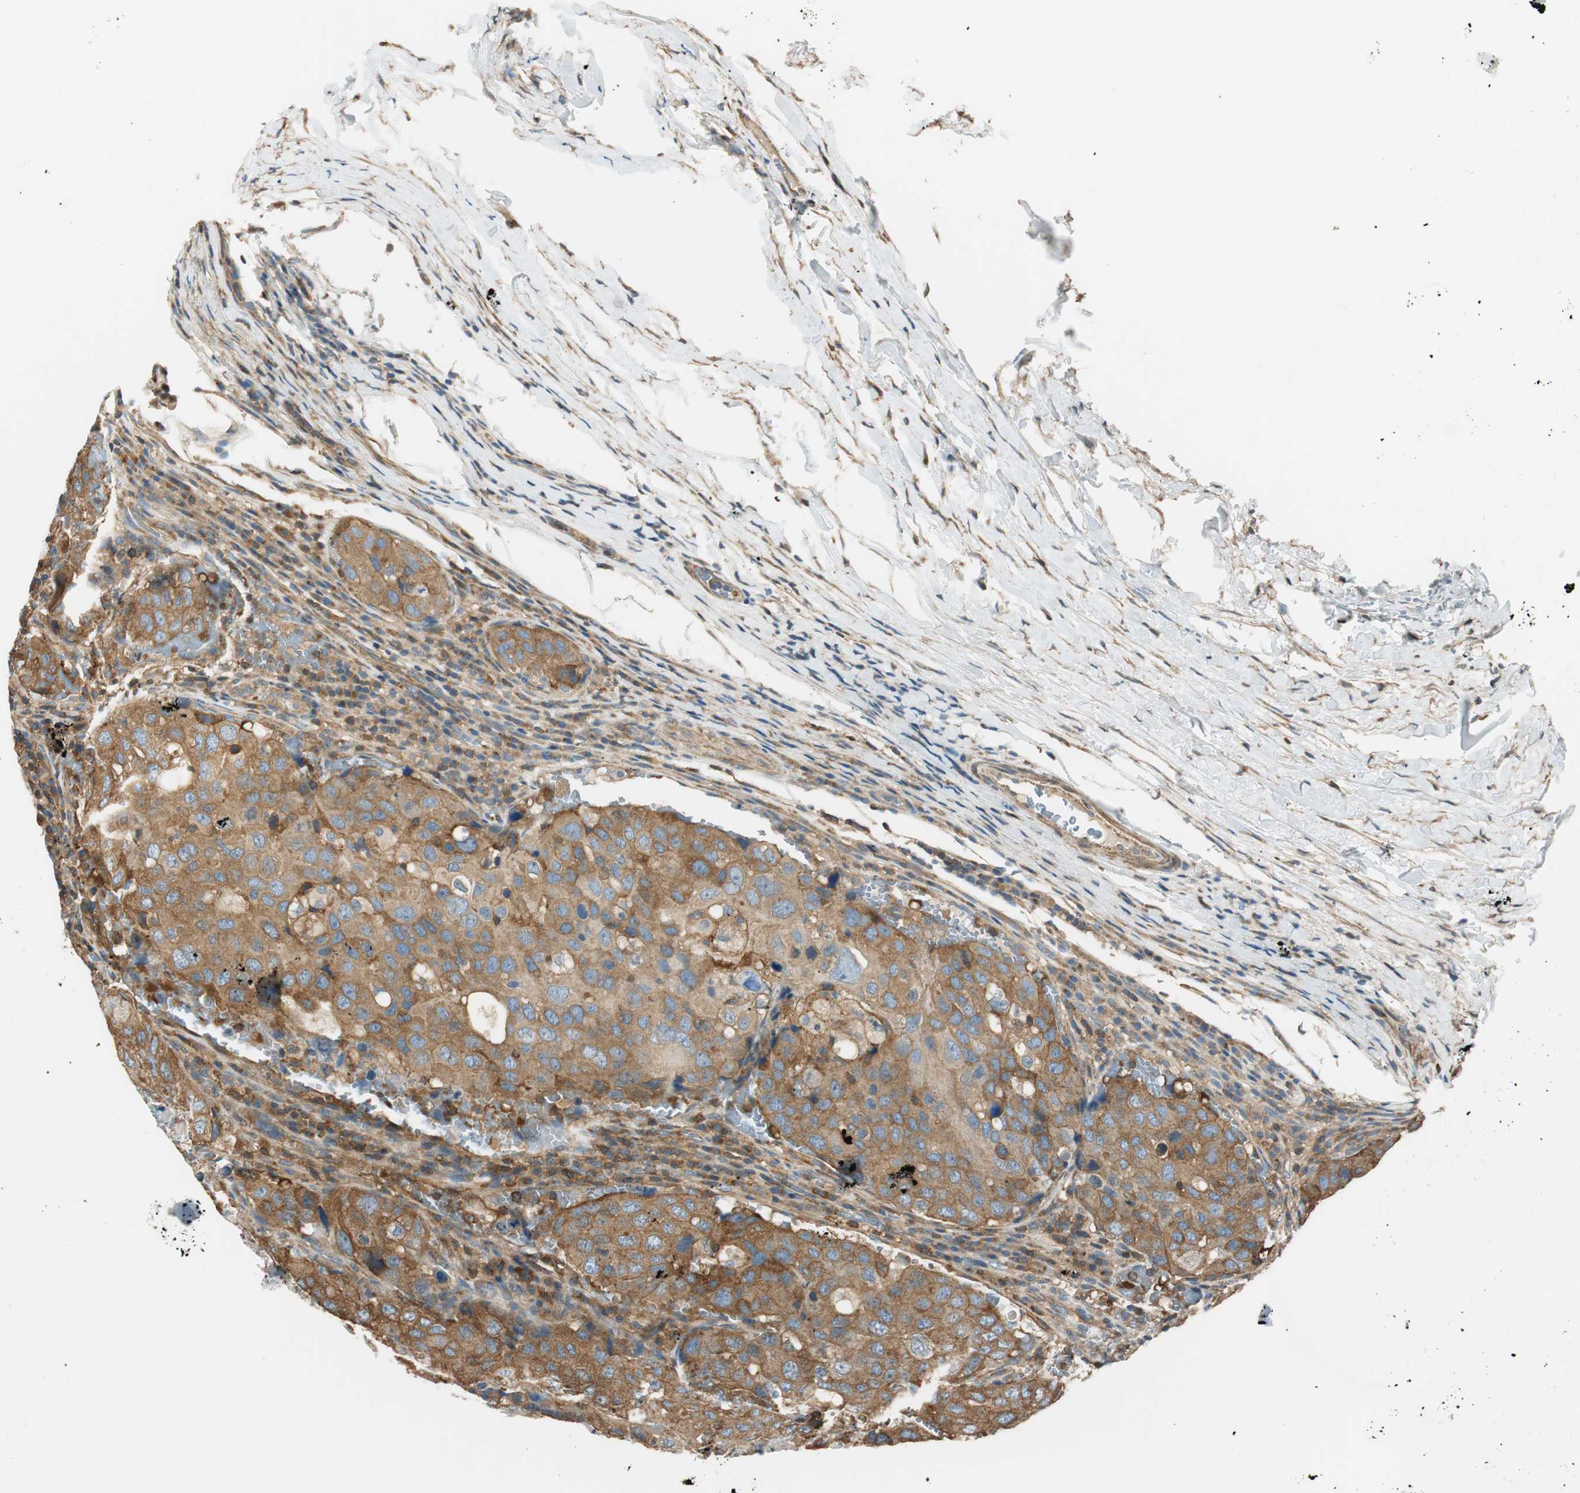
{"staining": {"intensity": "moderate", "quantity": ">75%", "location": "cytoplasmic/membranous"}, "tissue": "urothelial cancer", "cell_type": "Tumor cells", "image_type": "cancer", "snomed": [{"axis": "morphology", "description": "Urothelial carcinoma, High grade"}, {"axis": "topography", "description": "Lymph node"}, {"axis": "topography", "description": "Urinary bladder"}], "caption": "Immunohistochemistry (IHC) staining of urothelial carcinoma (high-grade), which exhibits medium levels of moderate cytoplasmic/membranous staining in approximately >75% of tumor cells indicating moderate cytoplasmic/membranous protein staining. The staining was performed using DAB (3,3'-diaminobenzidine) (brown) for protein detection and nuclei were counterstained in hematoxylin (blue).", "gene": "PI4K2B", "patient": {"sex": "male", "age": 51}}